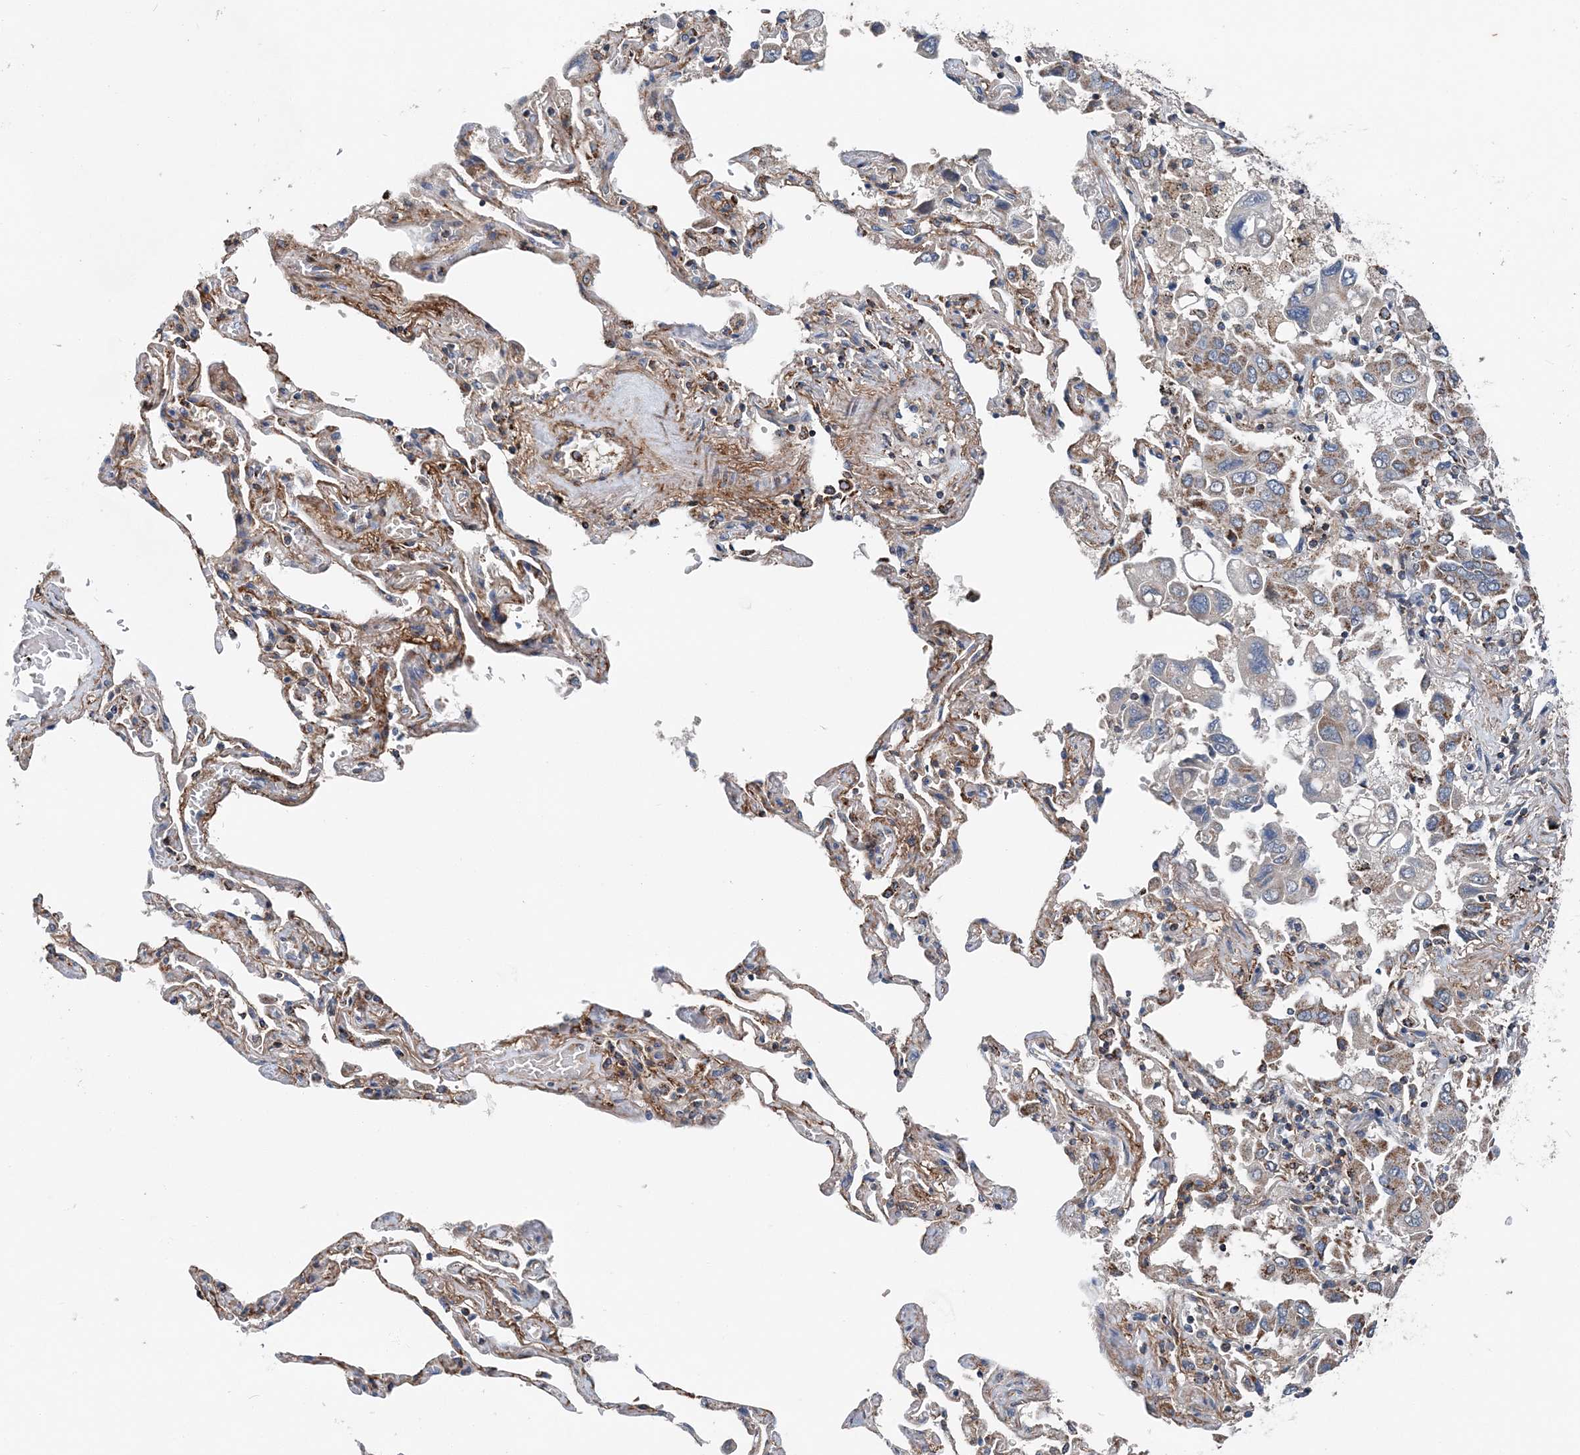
{"staining": {"intensity": "moderate", "quantity": "25%-75%", "location": "cytoplasmic/membranous"}, "tissue": "lung cancer", "cell_type": "Tumor cells", "image_type": "cancer", "snomed": [{"axis": "morphology", "description": "Adenocarcinoma, NOS"}, {"axis": "topography", "description": "Lung"}], "caption": "This is a histology image of immunohistochemistry (IHC) staining of lung cancer, which shows moderate expression in the cytoplasmic/membranous of tumor cells.", "gene": "SPRY2", "patient": {"sex": "male", "age": 64}}